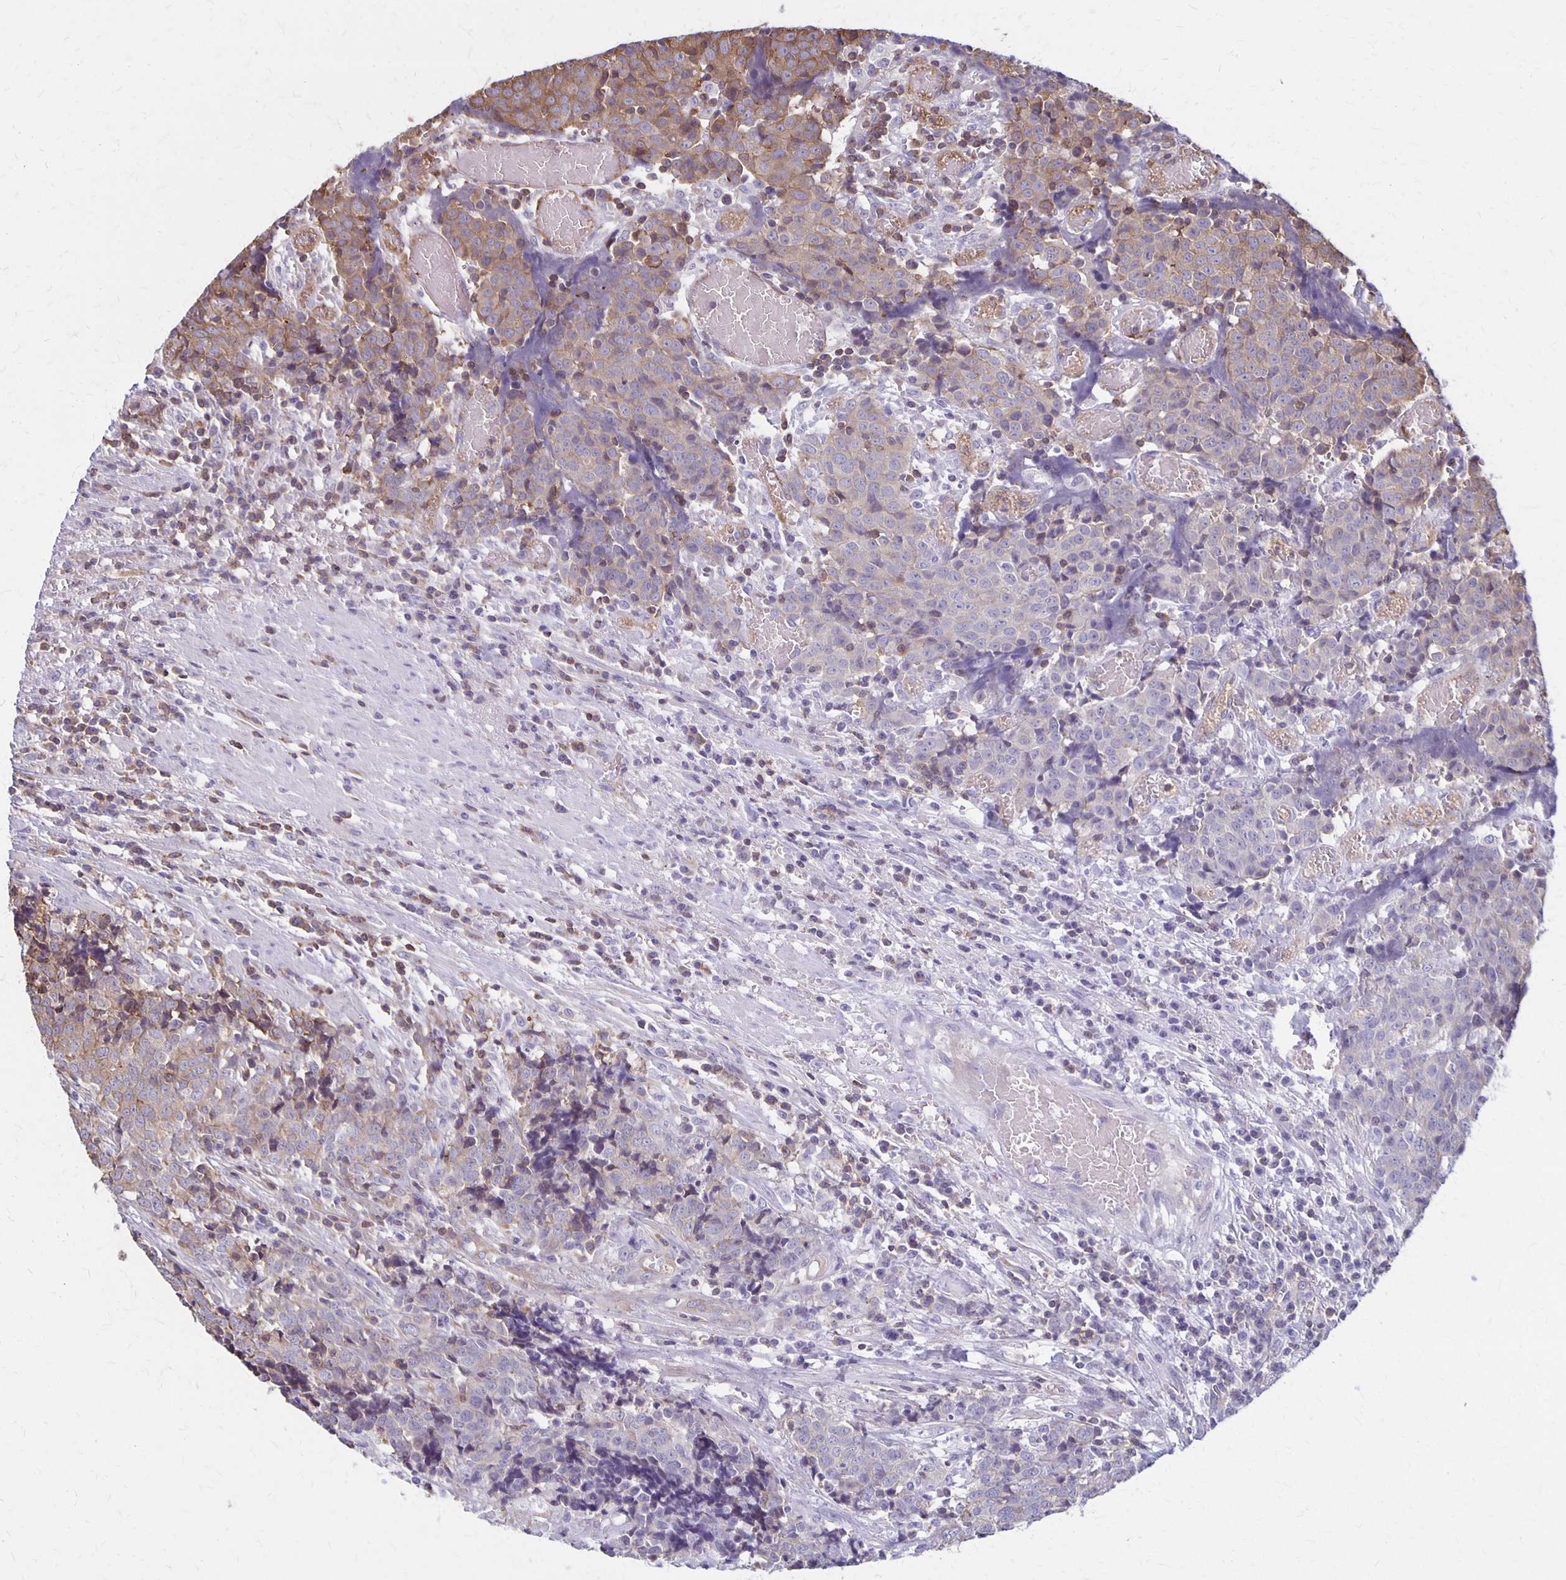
{"staining": {"intensity": "moderate", "quantity": "<25%", "location": "cytoplasmic/membranous"}, "tissue": "prostate cancer", "cell_type": "Tumor cells", "image_type": "cancer", "snomed": [{"axis": "morphology", "description": "Adenocarcinoma, High grade"}, {"axis": "topography", "description": "Prostate and seminal vesicle, NOS"}], "caption": "This is a histology image of IHC staining of prostate cancer (high-grade adenocarcinoma), which shows moderate positivity in the cytoplasmic/membranous of tumor cells.", "gene": "SEPTIN5", "patient": {"sex": "male", "age": 60}}